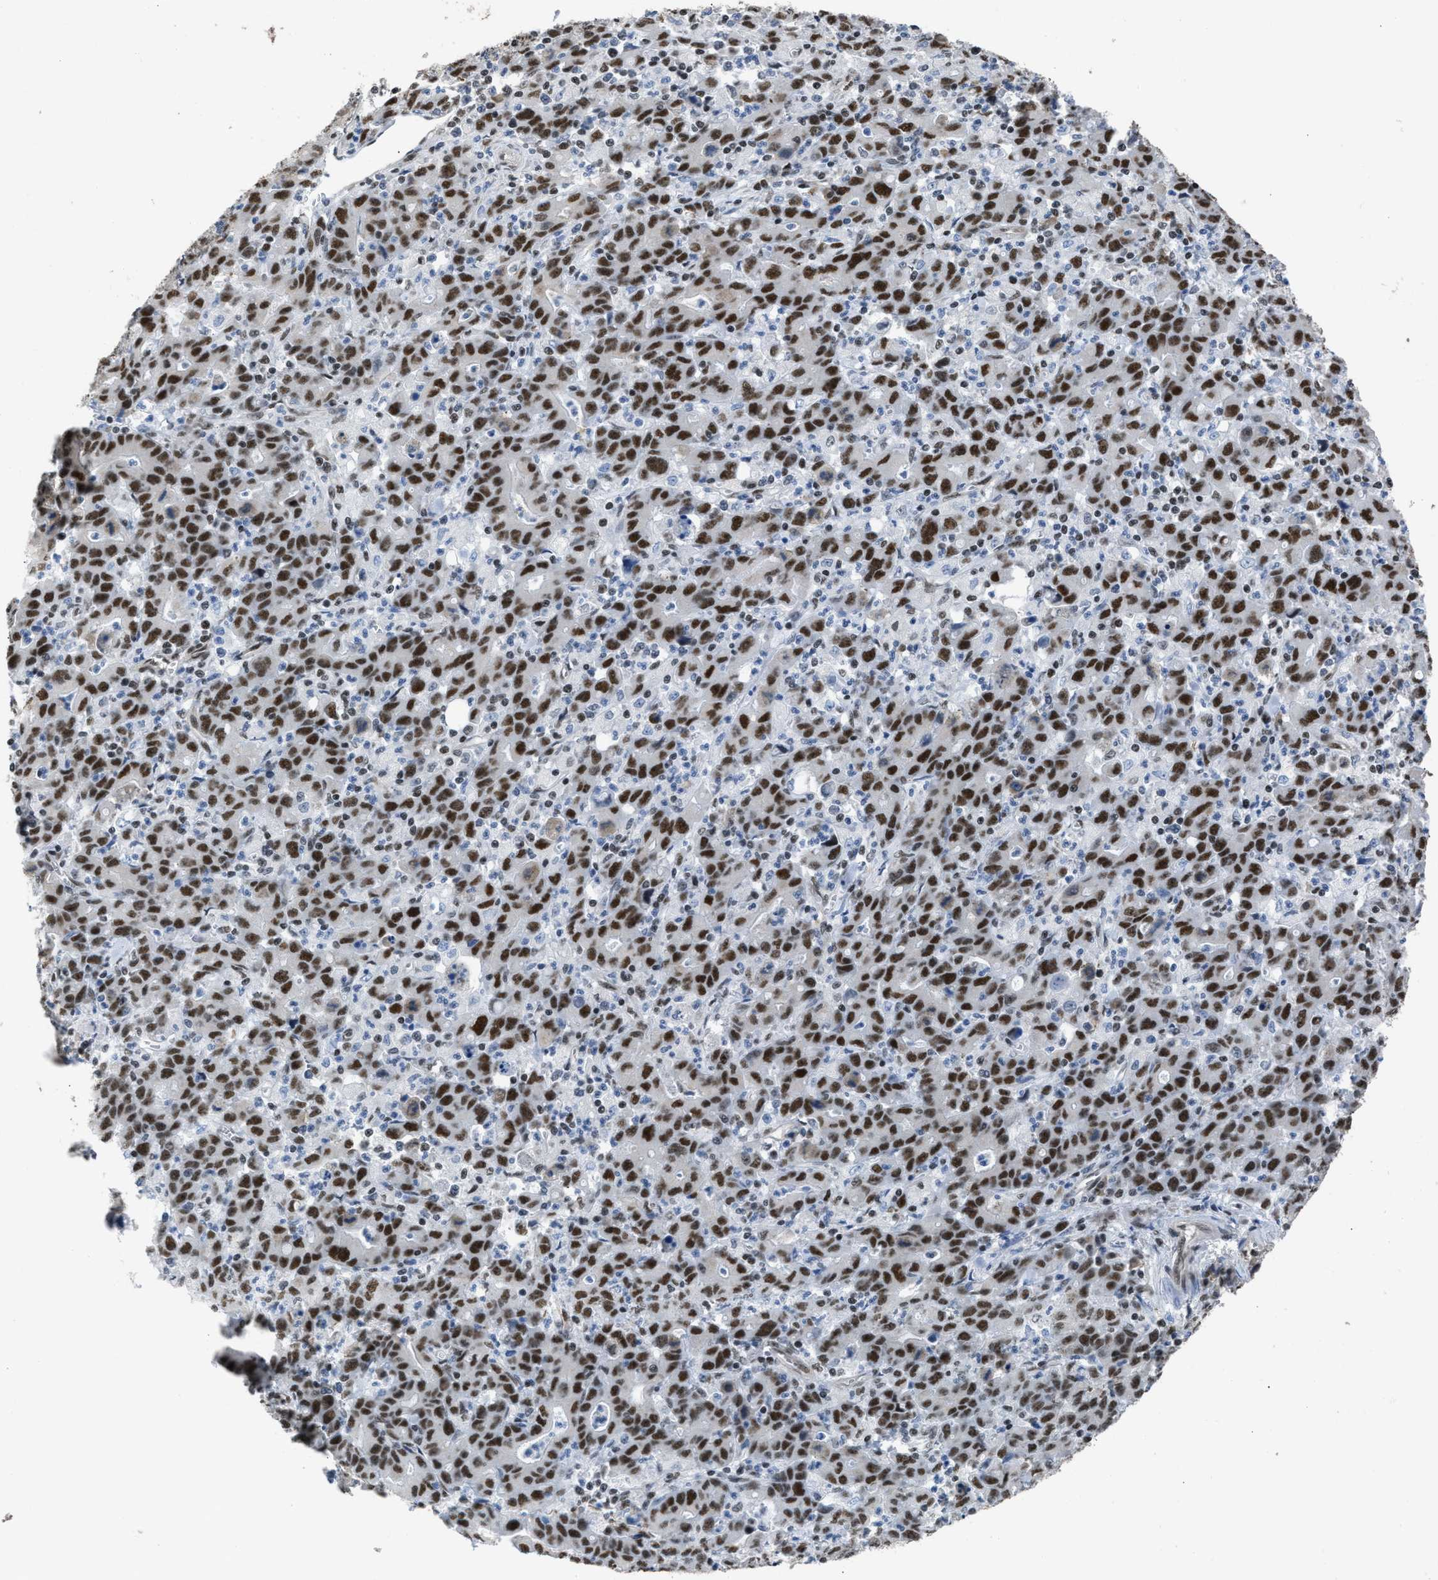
{"staining": {"intensity": "strong", "quantity": ">75%", "location": "nuclear"}, "tissue": "stomach cancer", "cell_type": "Tumor cells", "image_type": "cancer", "snomed": [{"axis": "morphology", "description": "Adenocarcinoma, NOS"}, {"axis": "topography", "description": "Stomach, upper"}], "caption": "The micrograph shows immunohistochemical staining of stomach cancer. There is strong nuclear positivity is seen in about >75% of tumor cells.", "gene": "SCAF4", "patient": {"sex": "male", "age": 69}}